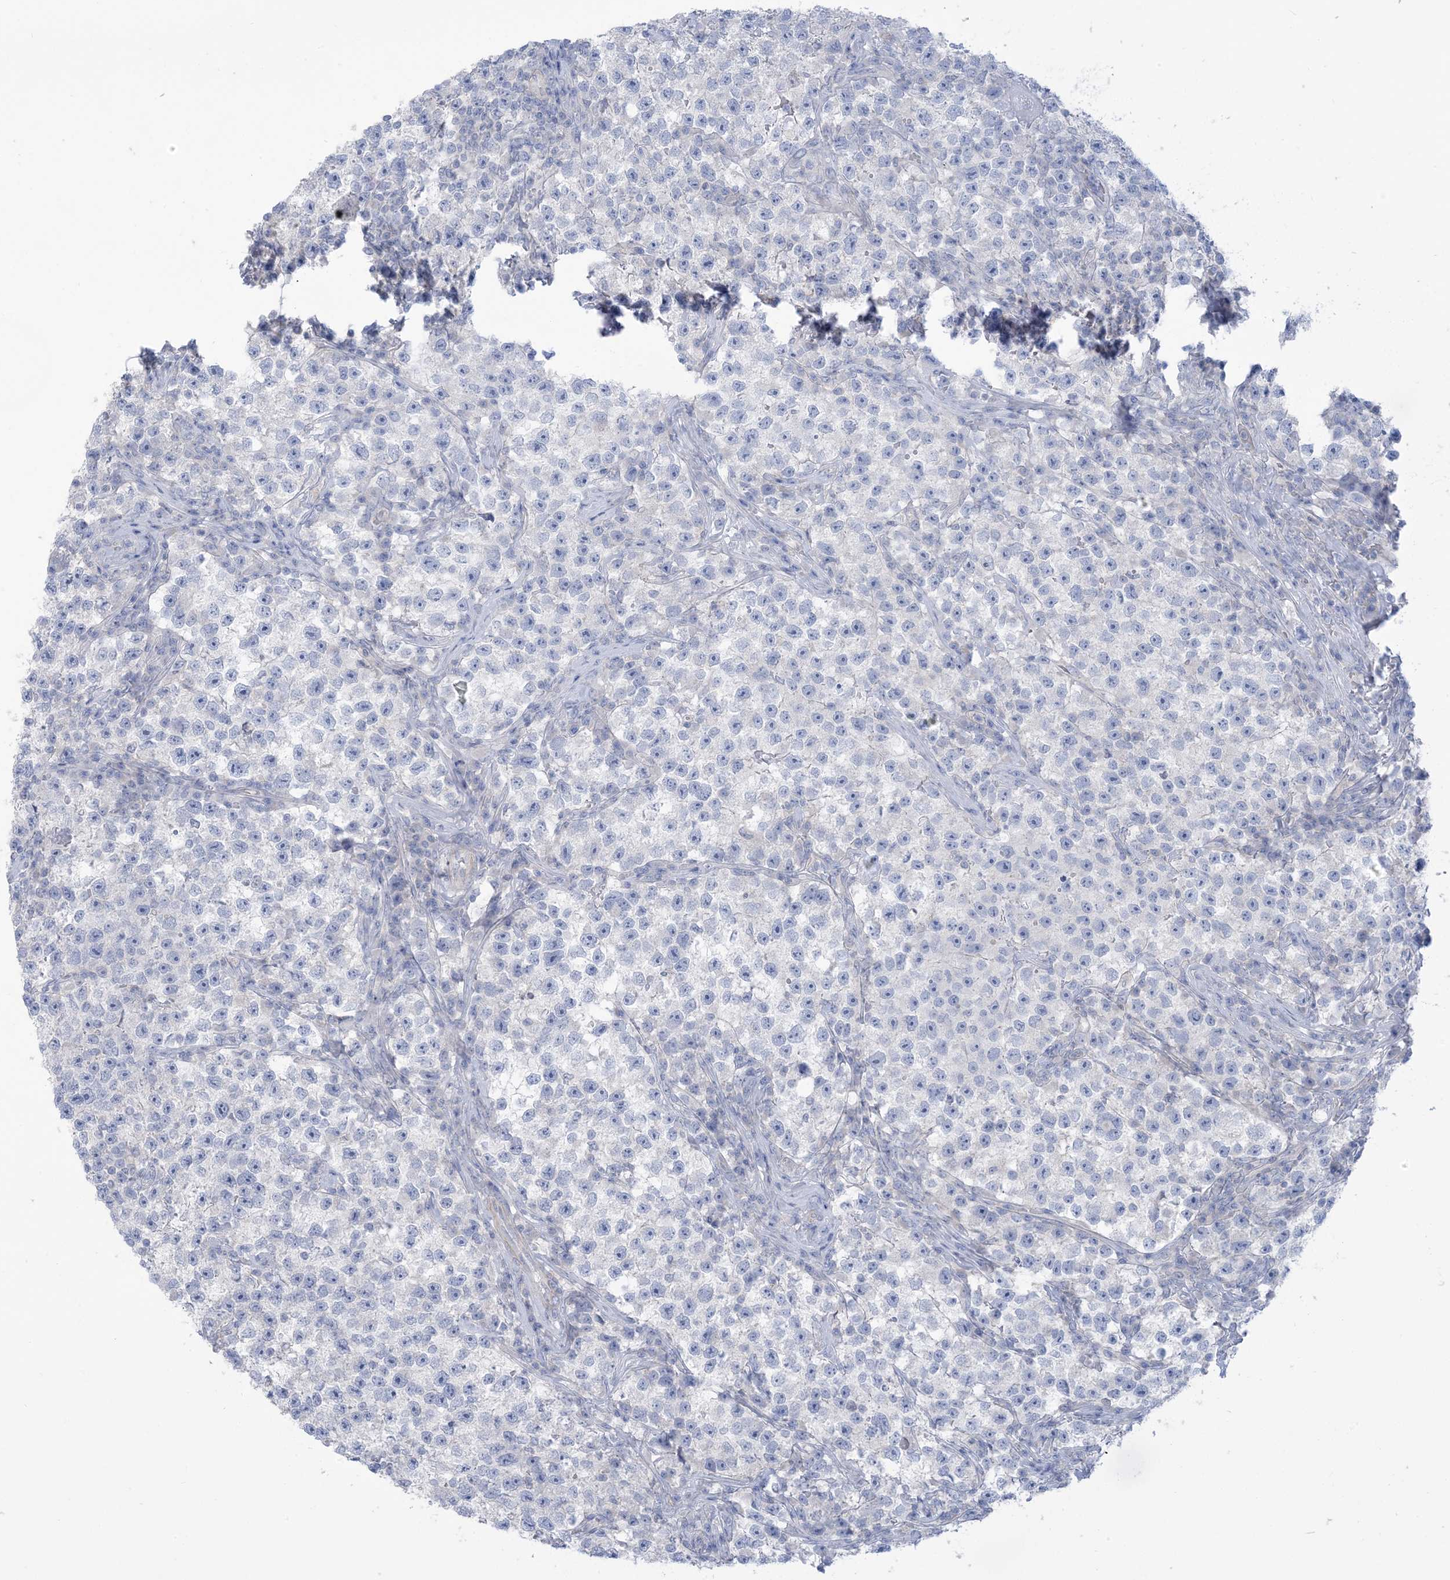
{"staining": {"intensity": "negative", "quantity": "none", "location": "none"}, "tissue": "testis cancer", "cell_type": "Tumor cells", "image_type": "cancer", "snomed": [{"axis": "morphology", "description": "Seminoma, NOS"}, {"axis": "topography", "description": "Testis"}], "caption": "Protein analysis of testis cancer reveals no significant expression in tumor cells.", "gene": "MTHFD2L", "patient": {"sex": "male", "age": 22}}